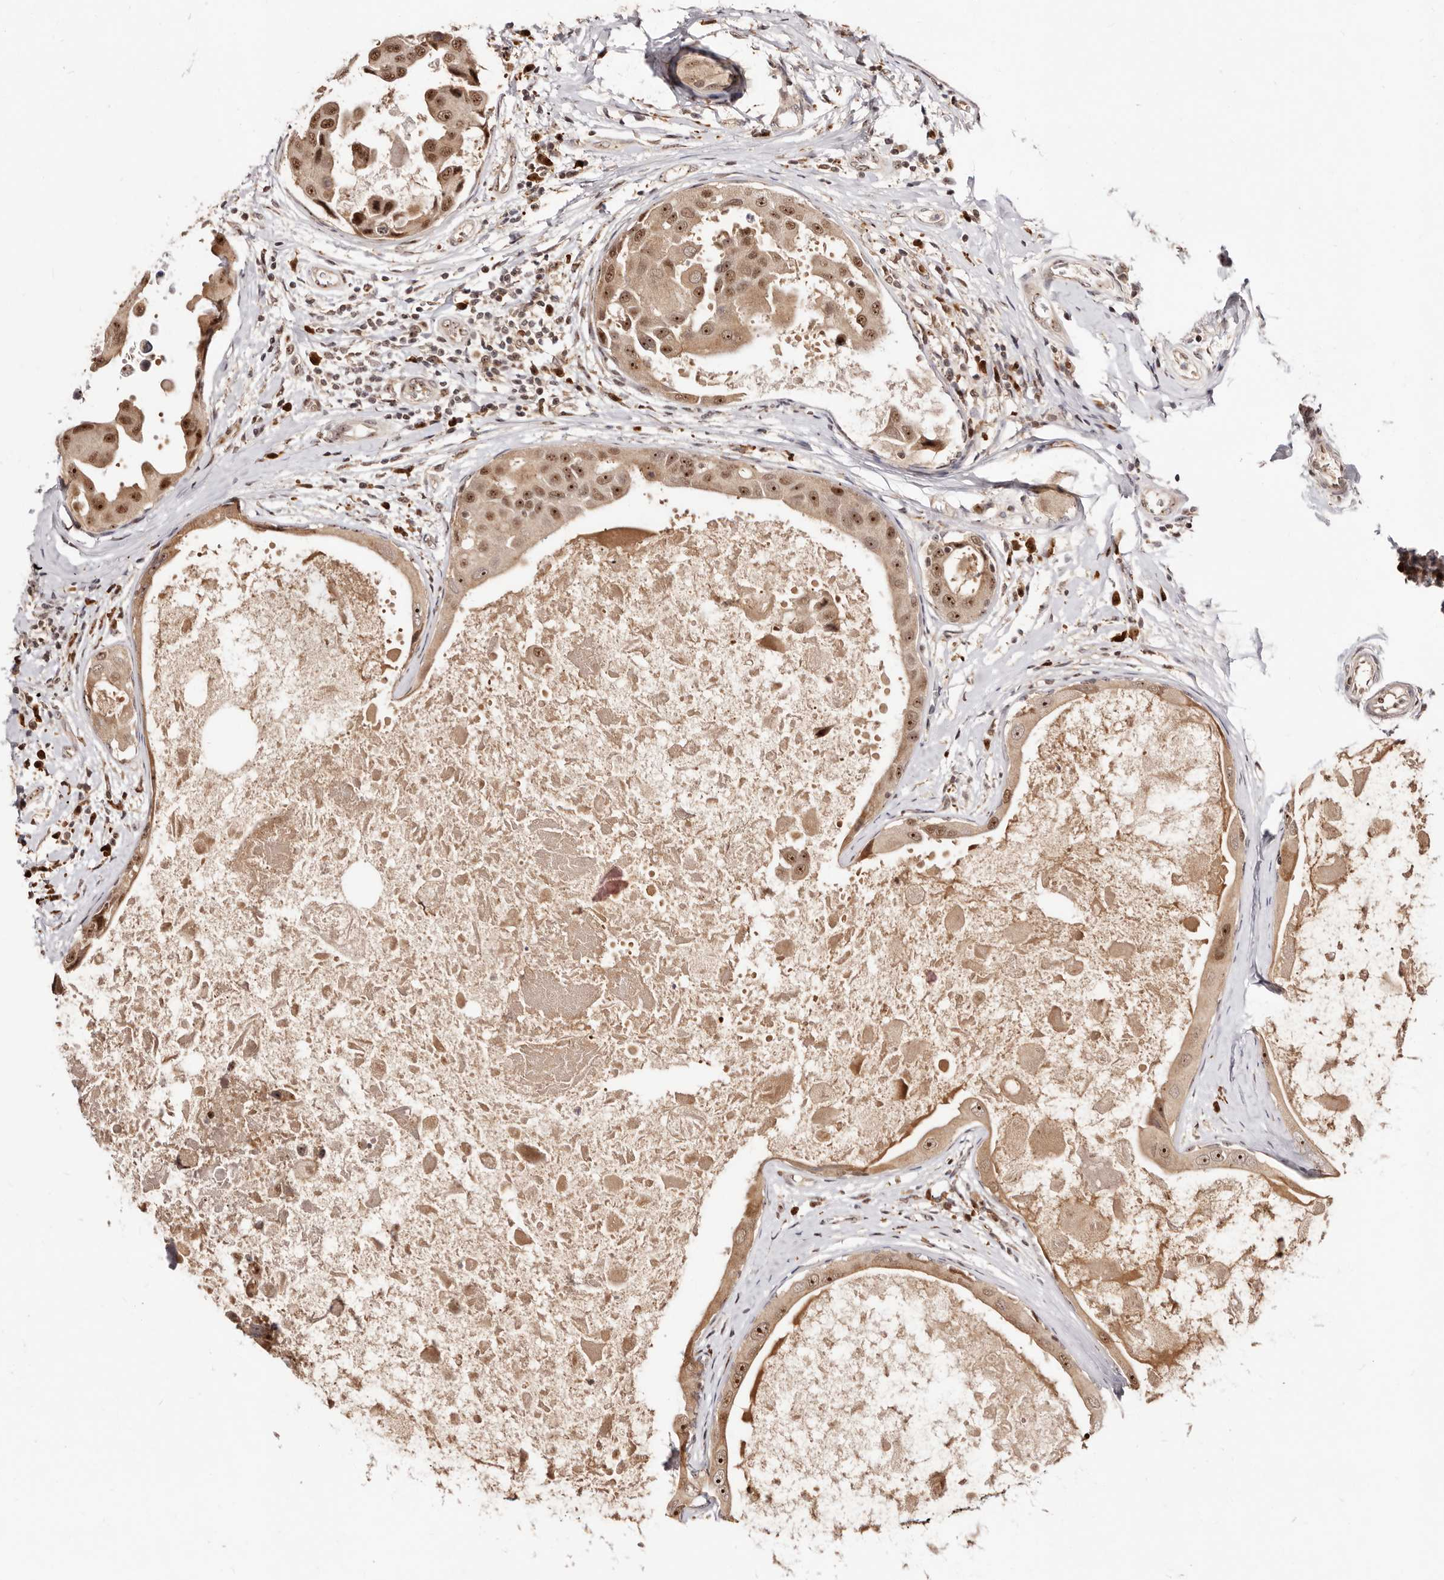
{"staining": {"intensity": "moderate", "quantity": ">75%", "location": "cytoplasmic/membranous,nuclear"}, "tissue": "breast cancer", "cell_type": "Tumor cells", "image_type": "cancer", "snomed": [{"axis": "morphology", "description": "Duct carcinoma"}, {"axis": "topography", "description": "Breast"}], "caption": "Moderate cytoplasmic/membranous and nuclear protein positivity is seen in approximately >75% of tumor cells in breast cancer (invasive ductal carcinoma).", "gene": "APOL6", "patient": {"sex": "female", "age": 27}}